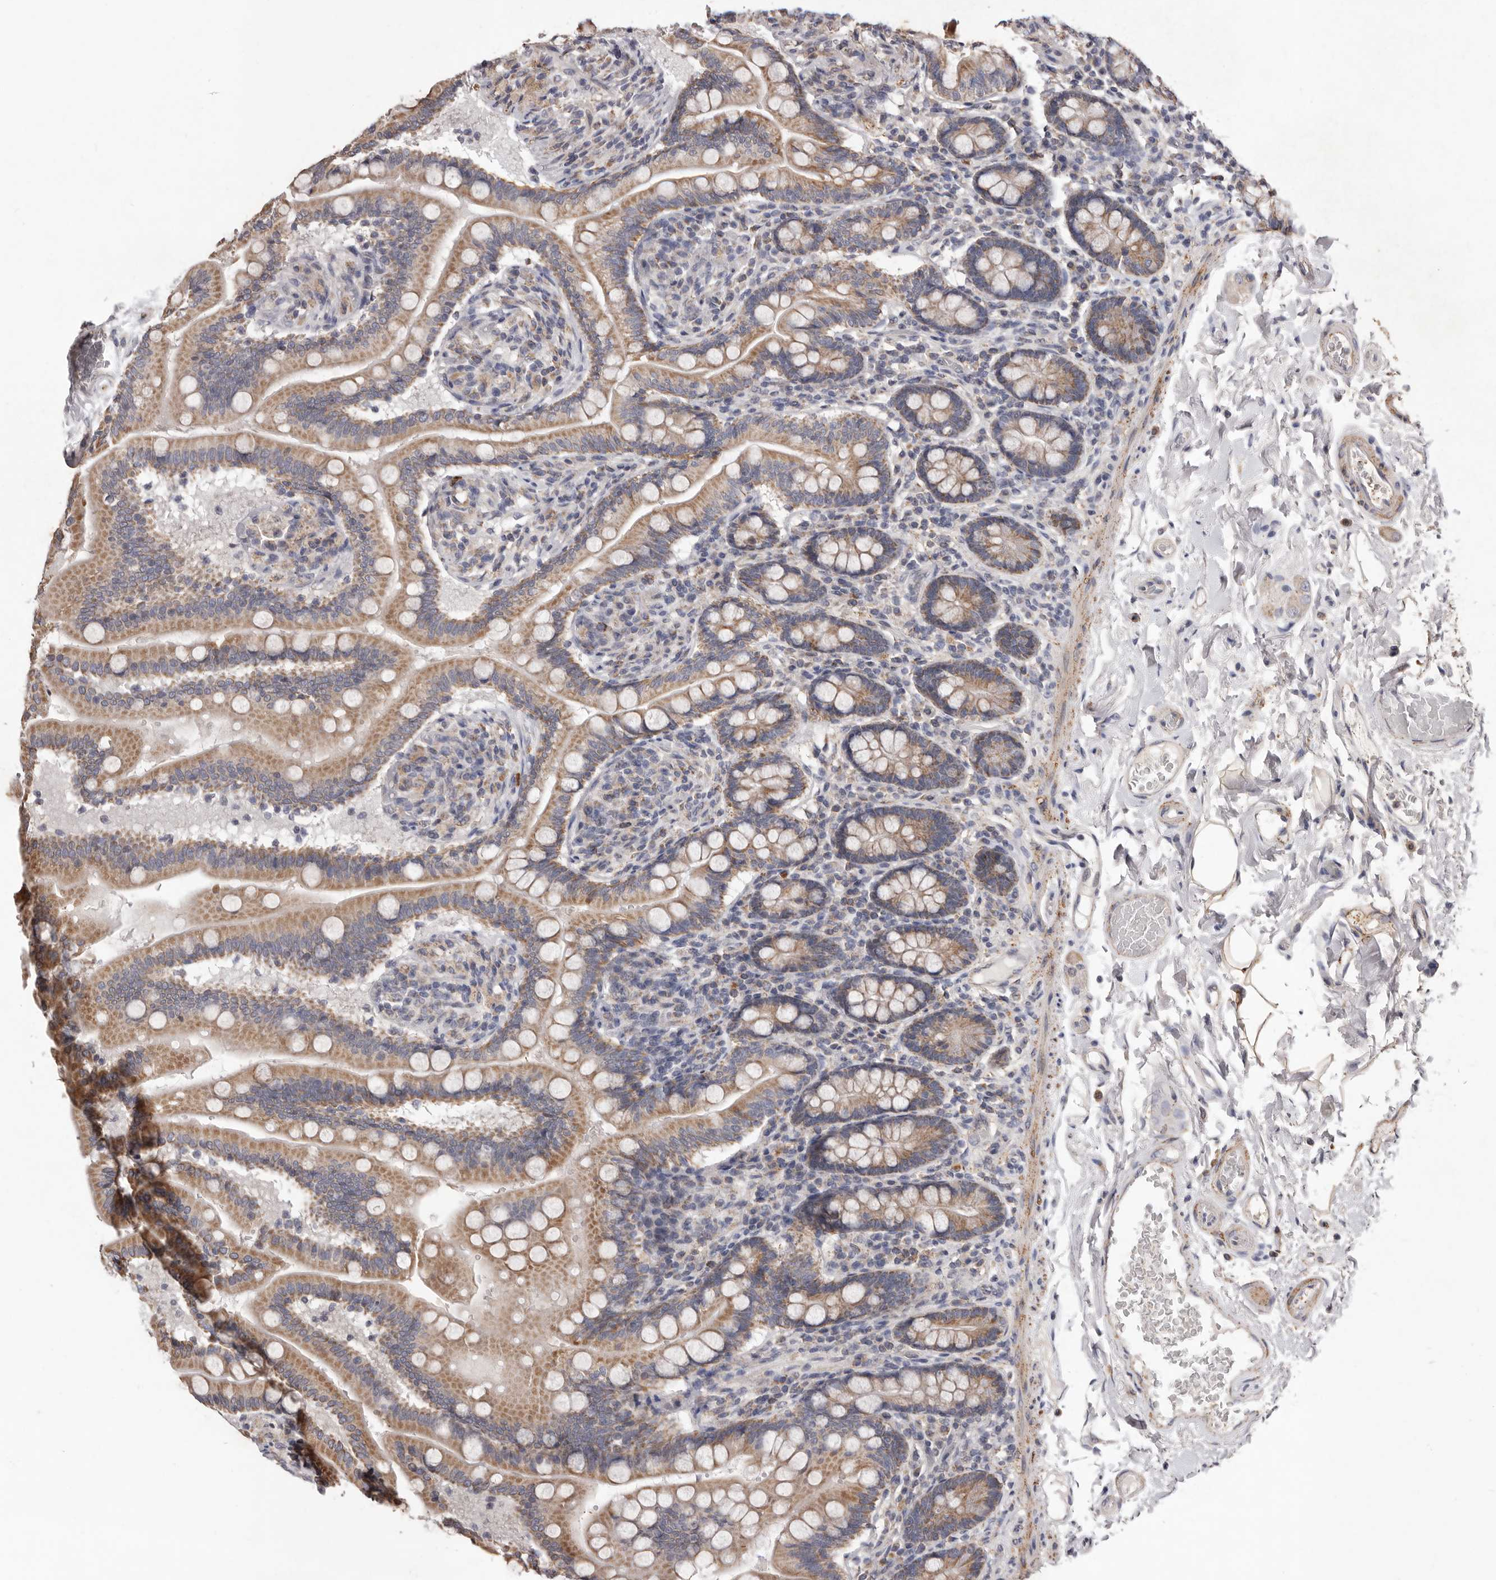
{"staining": {"intensity": "moderate", "quantity": ">75%", "location": "cytoplasmic/membranous"}, "tissue": "small intestine", "cell_type": "Glandular cells", "image_type": "normal", "snomed": [{"axis": "morphology", "description": "Normal tissue, NOS"}, {"axis": "topography", "description": "Small intestine"}], "caption": "High-magnification brightfield microscopy of unremarkable small intestine stained with DAB (3,3'-diaminobenzidine) (brown) and counterstained with hematoxylin (blue). glandular cells exhibit moderate cytoplasmic/membranous staining is appreciated in about>75% of cells.", "gene": "CXCL14", "patient": {"sex": "female", "age": 64}}